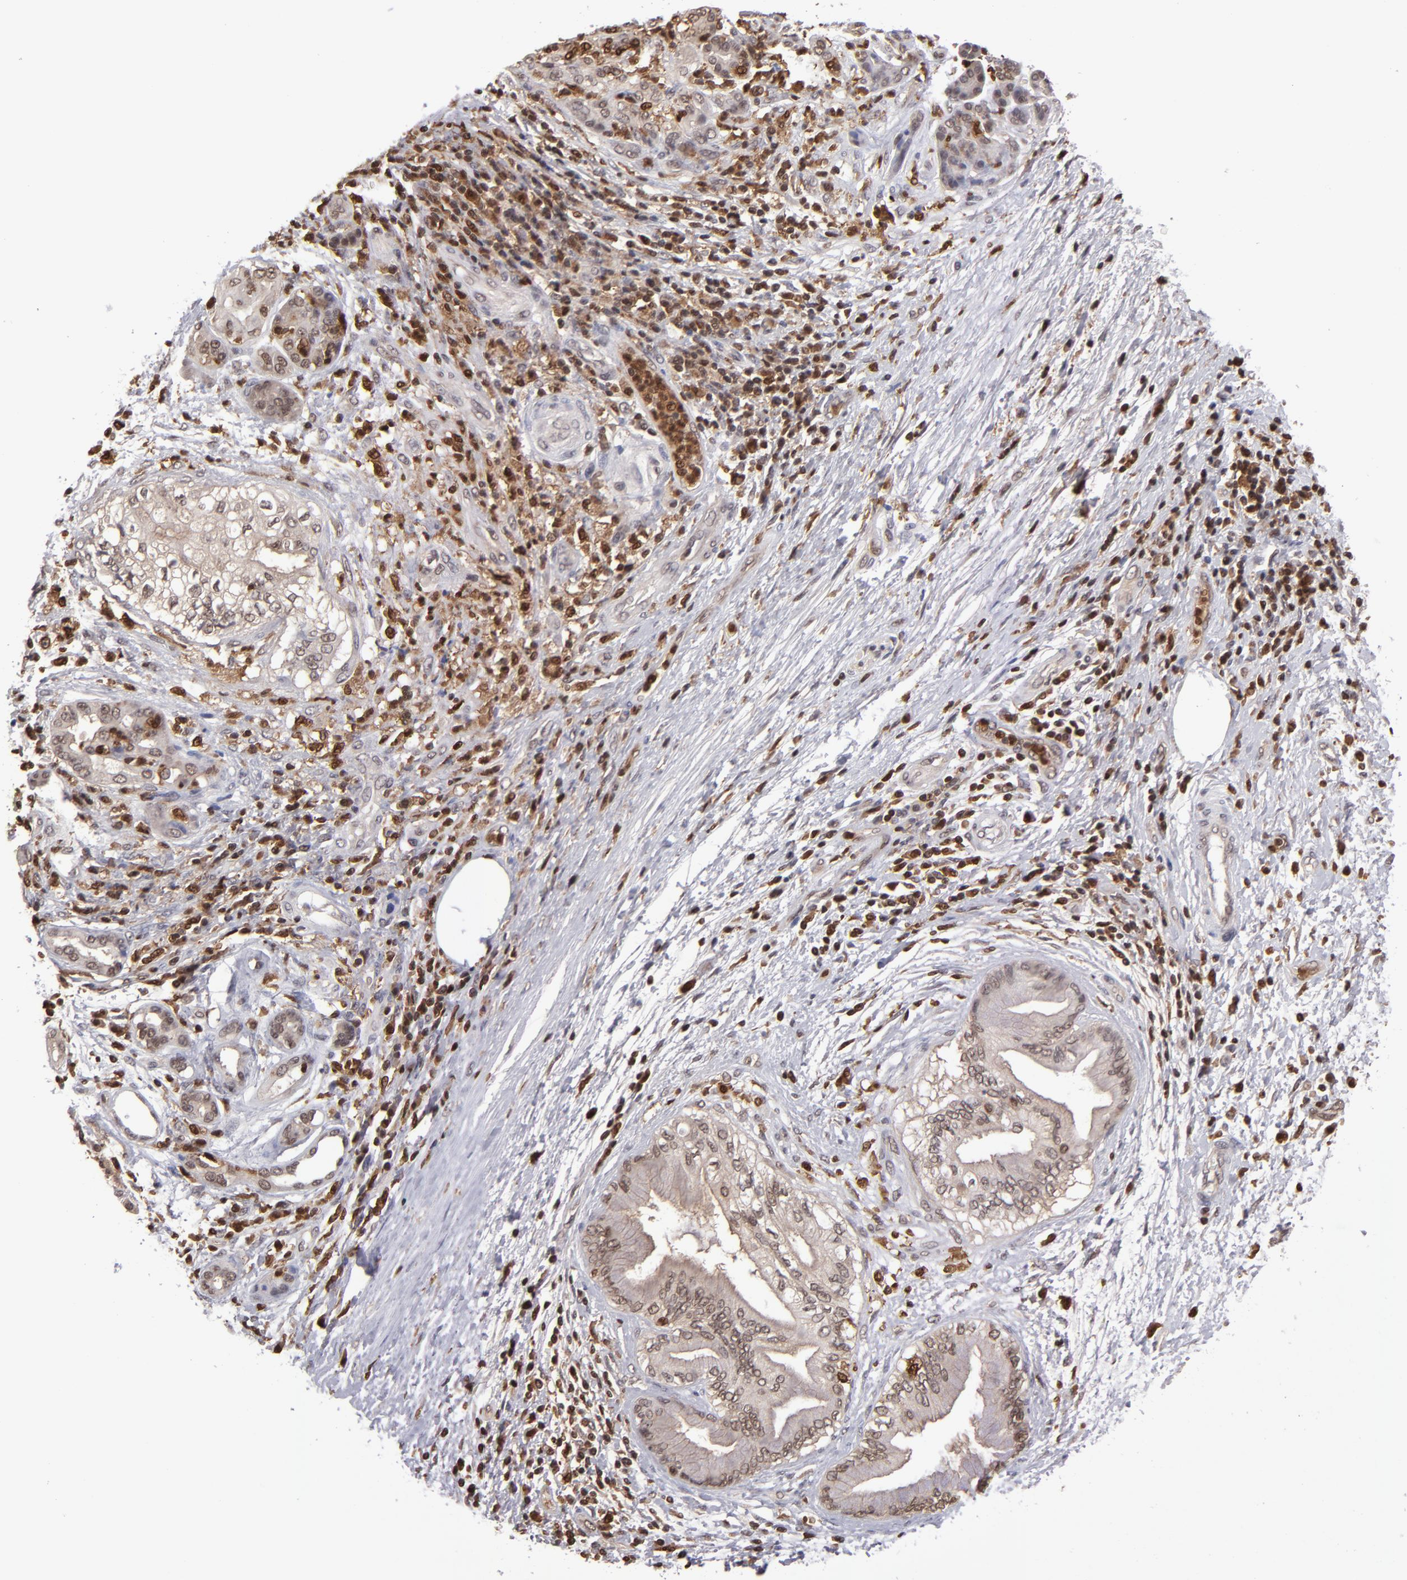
{"staining": {"intensity": "weak", "quantity": ">75%", "location": "cytoplasmic/membranous,nuclear"}, "tissue": "pancreatic cancer", "cell_type": "Tumor cells", "image_type": "cancer", "snomed": [{"axis": "morphology", "description": "Adenocarcinoma, NOS"}, {"axis": "topography", "description": "Pancreas"}], "caption": "There is low levels of weak cytoplasmic/membranous and nuclear positivity in tumor cells of pancreatic cancer, as demonstrated by immunohistochemical staining (brown color).", "gene": "GRB2", "patient": {"sex": "female", "age": 70}}